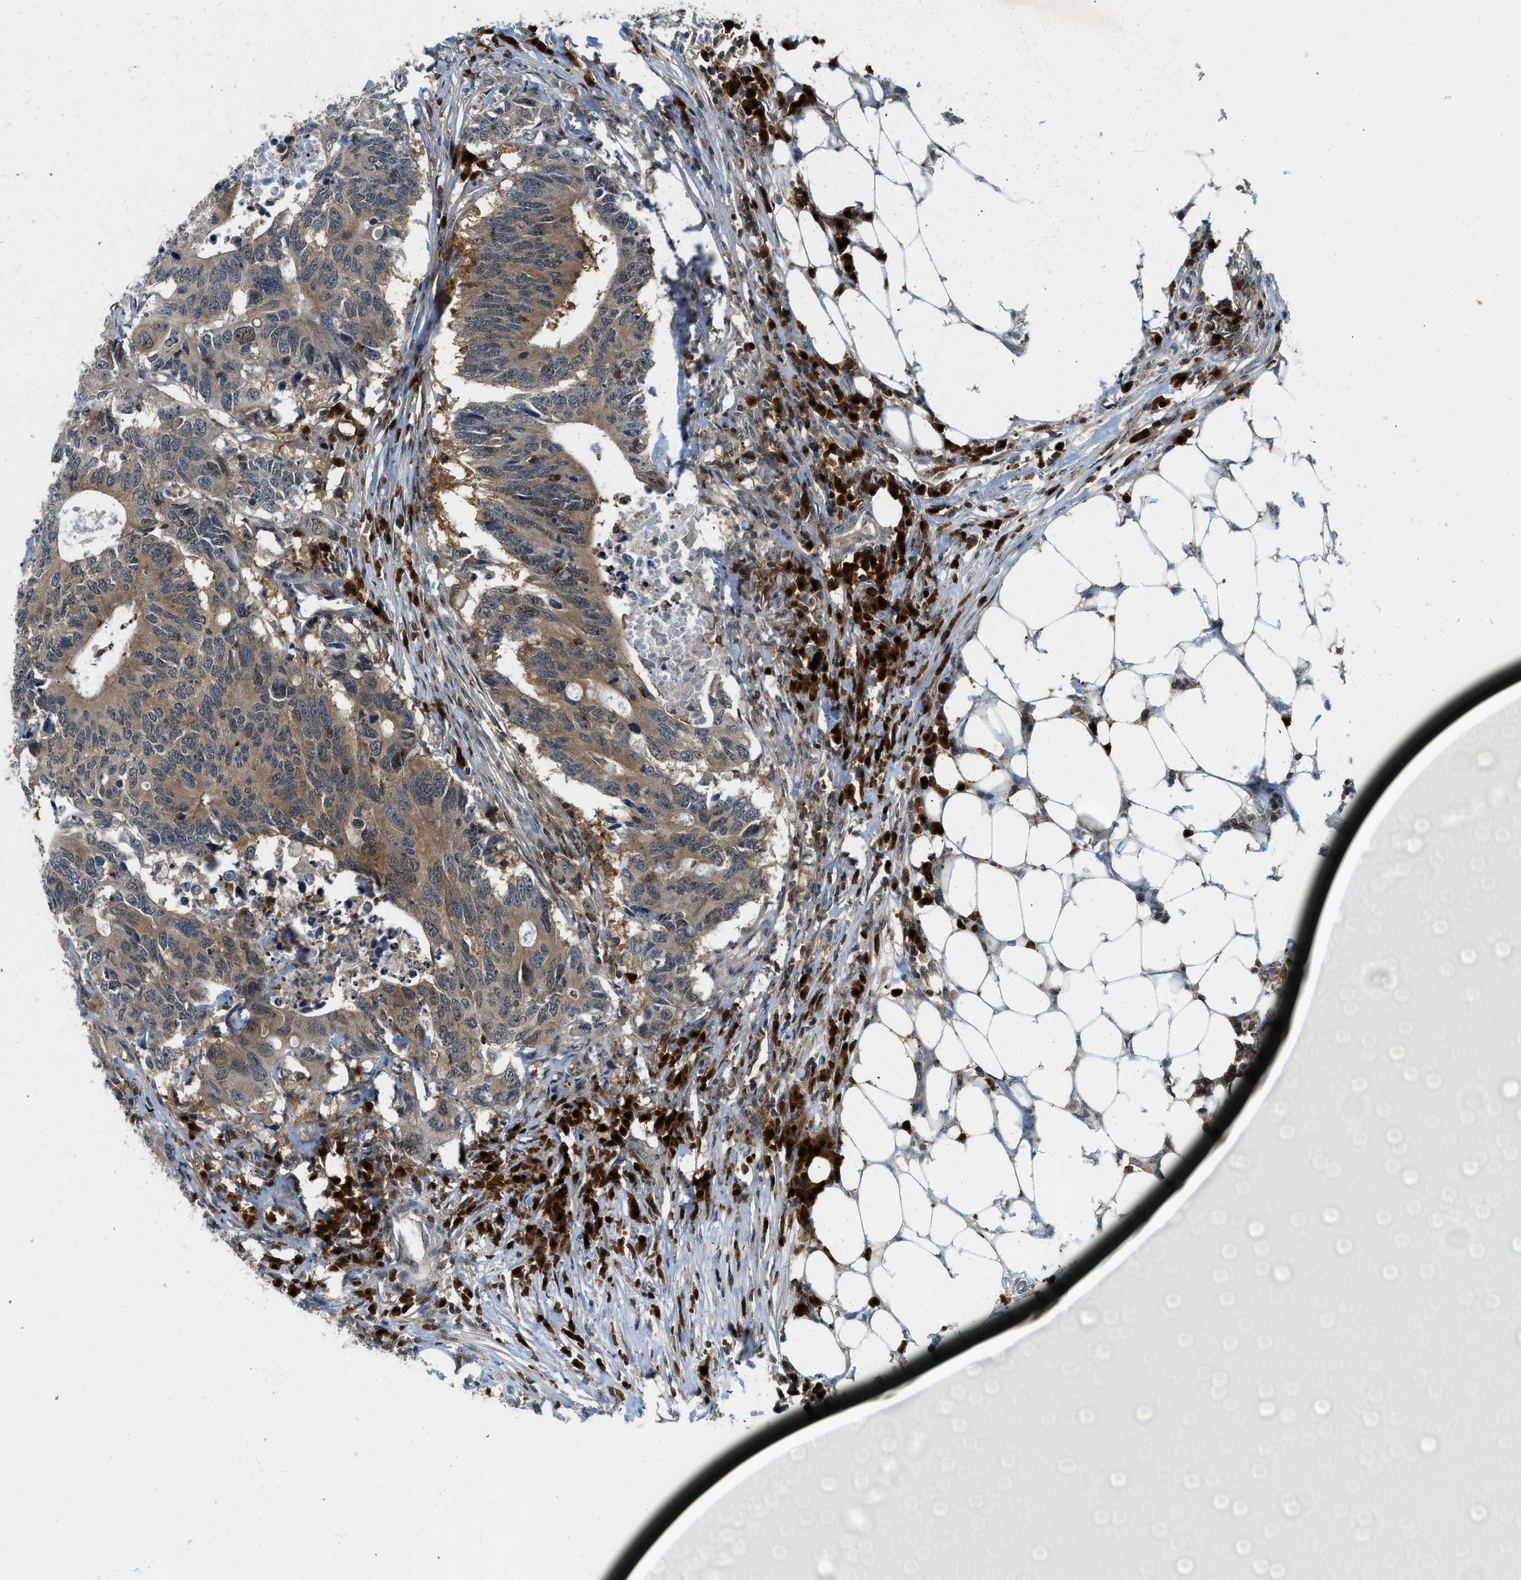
{"staining": {"intensity": "moderate", "quantity": ">75%", "location": "cytoplasmic/membranous,nuclear"}, "tissue": "colorectal cancer", "cell_type": "Tumor cells", "image_type": "cancer", "snomed": [{"axis": "morphology", "description": "Adenocarcinoma, NOS"}, {"axis": "topography", "description": "Colon"}], "caption": "Tumor cells demonstrate medium levels of moderate cytoplasmic/membranous and nuclear expression in approximately >75% of cells in colorectal cancer (adenocarcinoma).", "gene": "GMPPB", "patient": {"sex": "male", "age": 71}}